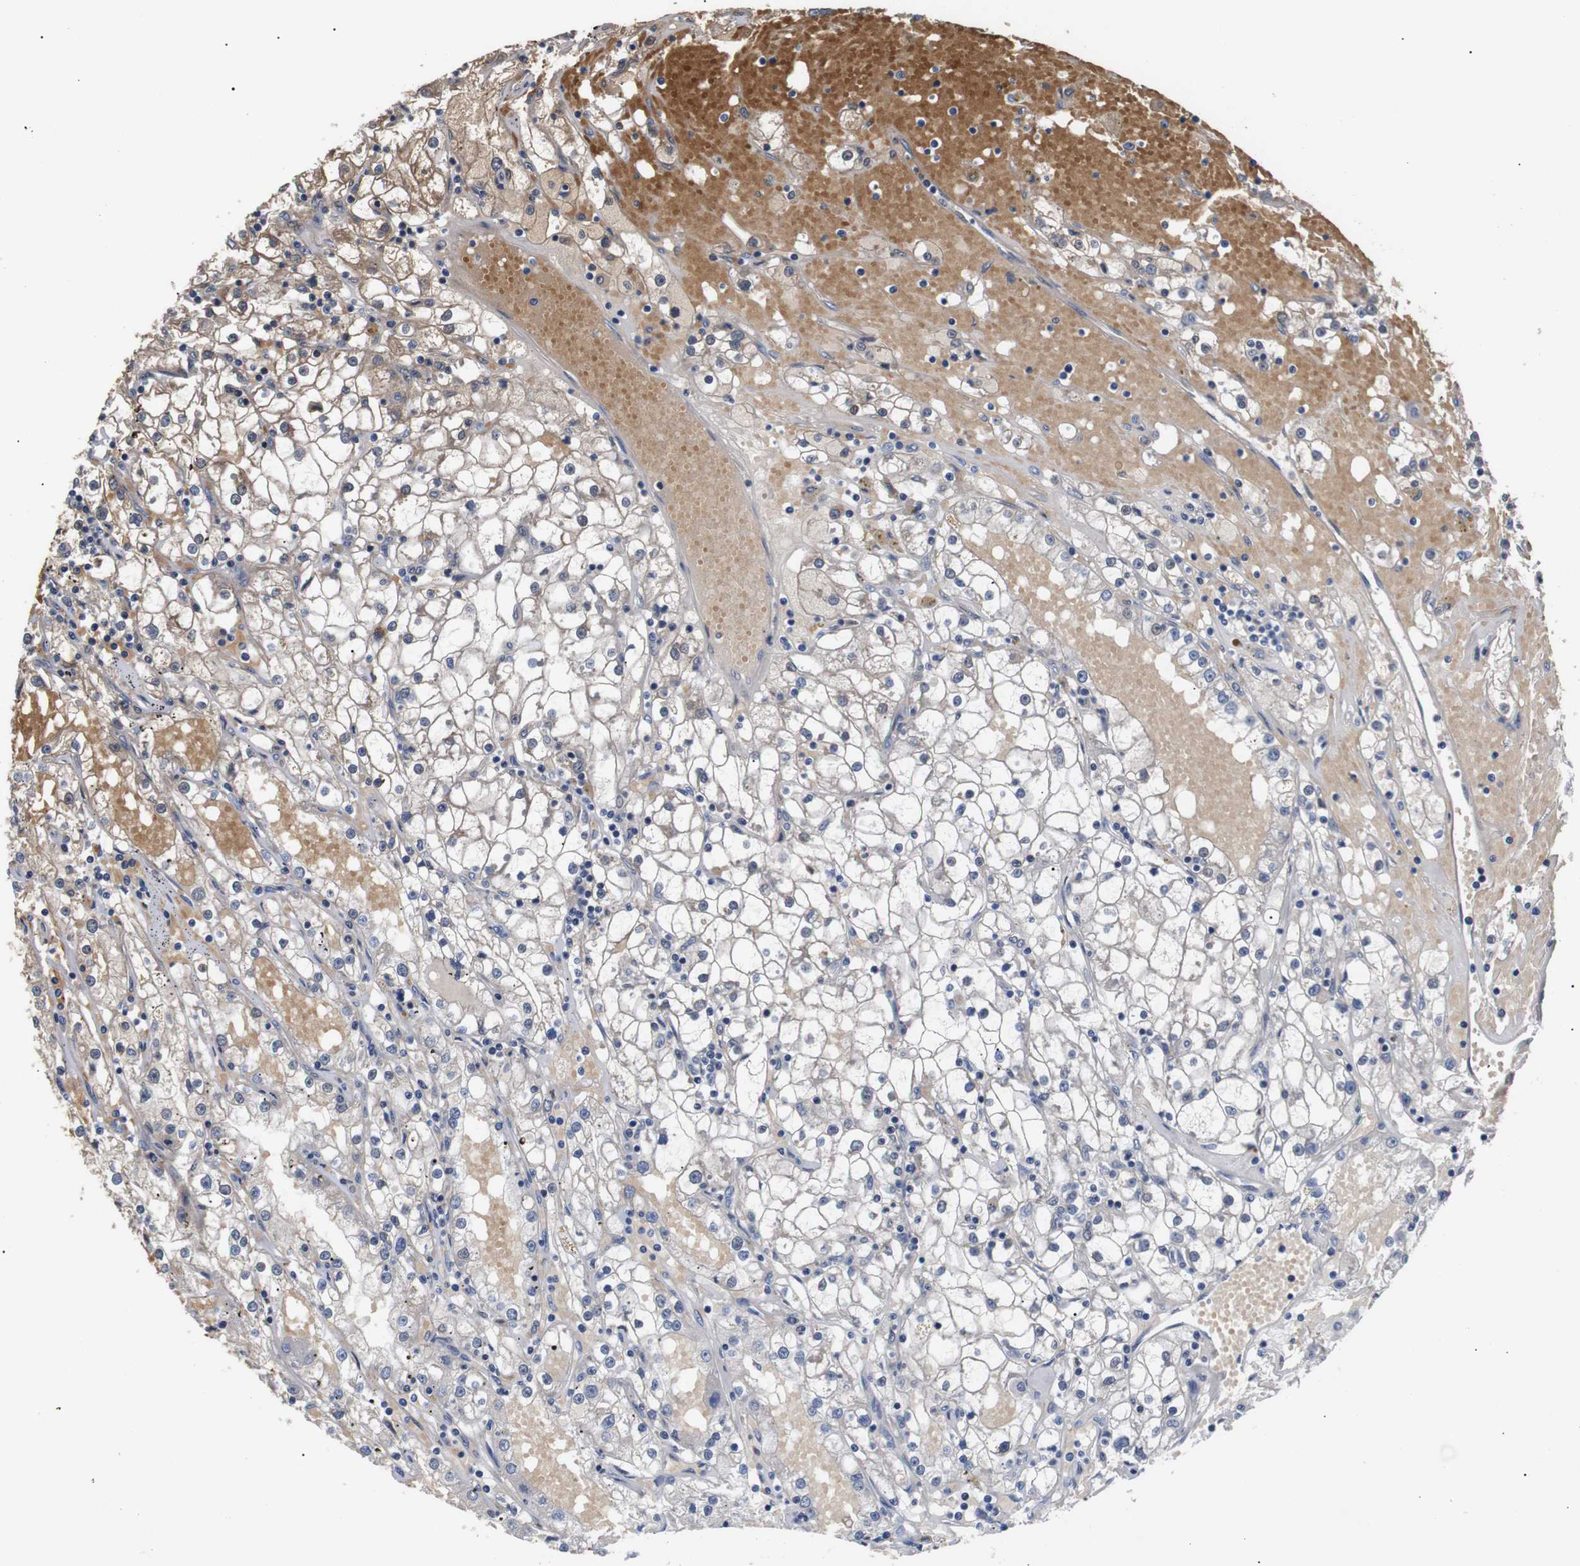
{"staining": {"intensity": "moderate", "quantity": ">75%", "location": "cytoplasmic/membranous"}, "tissue": "renal cancer", "cell_type": "Tumor cells", "image_type": "cancer", "snomed": [{"axis": "morphology", "description": "Adenocarcinoma, NOS"}, {"axis": "topography", "description": "Kidney"}], "caption": "Protein expression analysis of renal adenocarcinoma shows moderate cytoplasmic/membranous expression in about >75% of tumor cells. (DAB = brown stain, brightfield microscopy at high magnification).", "gene": "DDR1", "patient": {"sex": "male", "age": 56}}